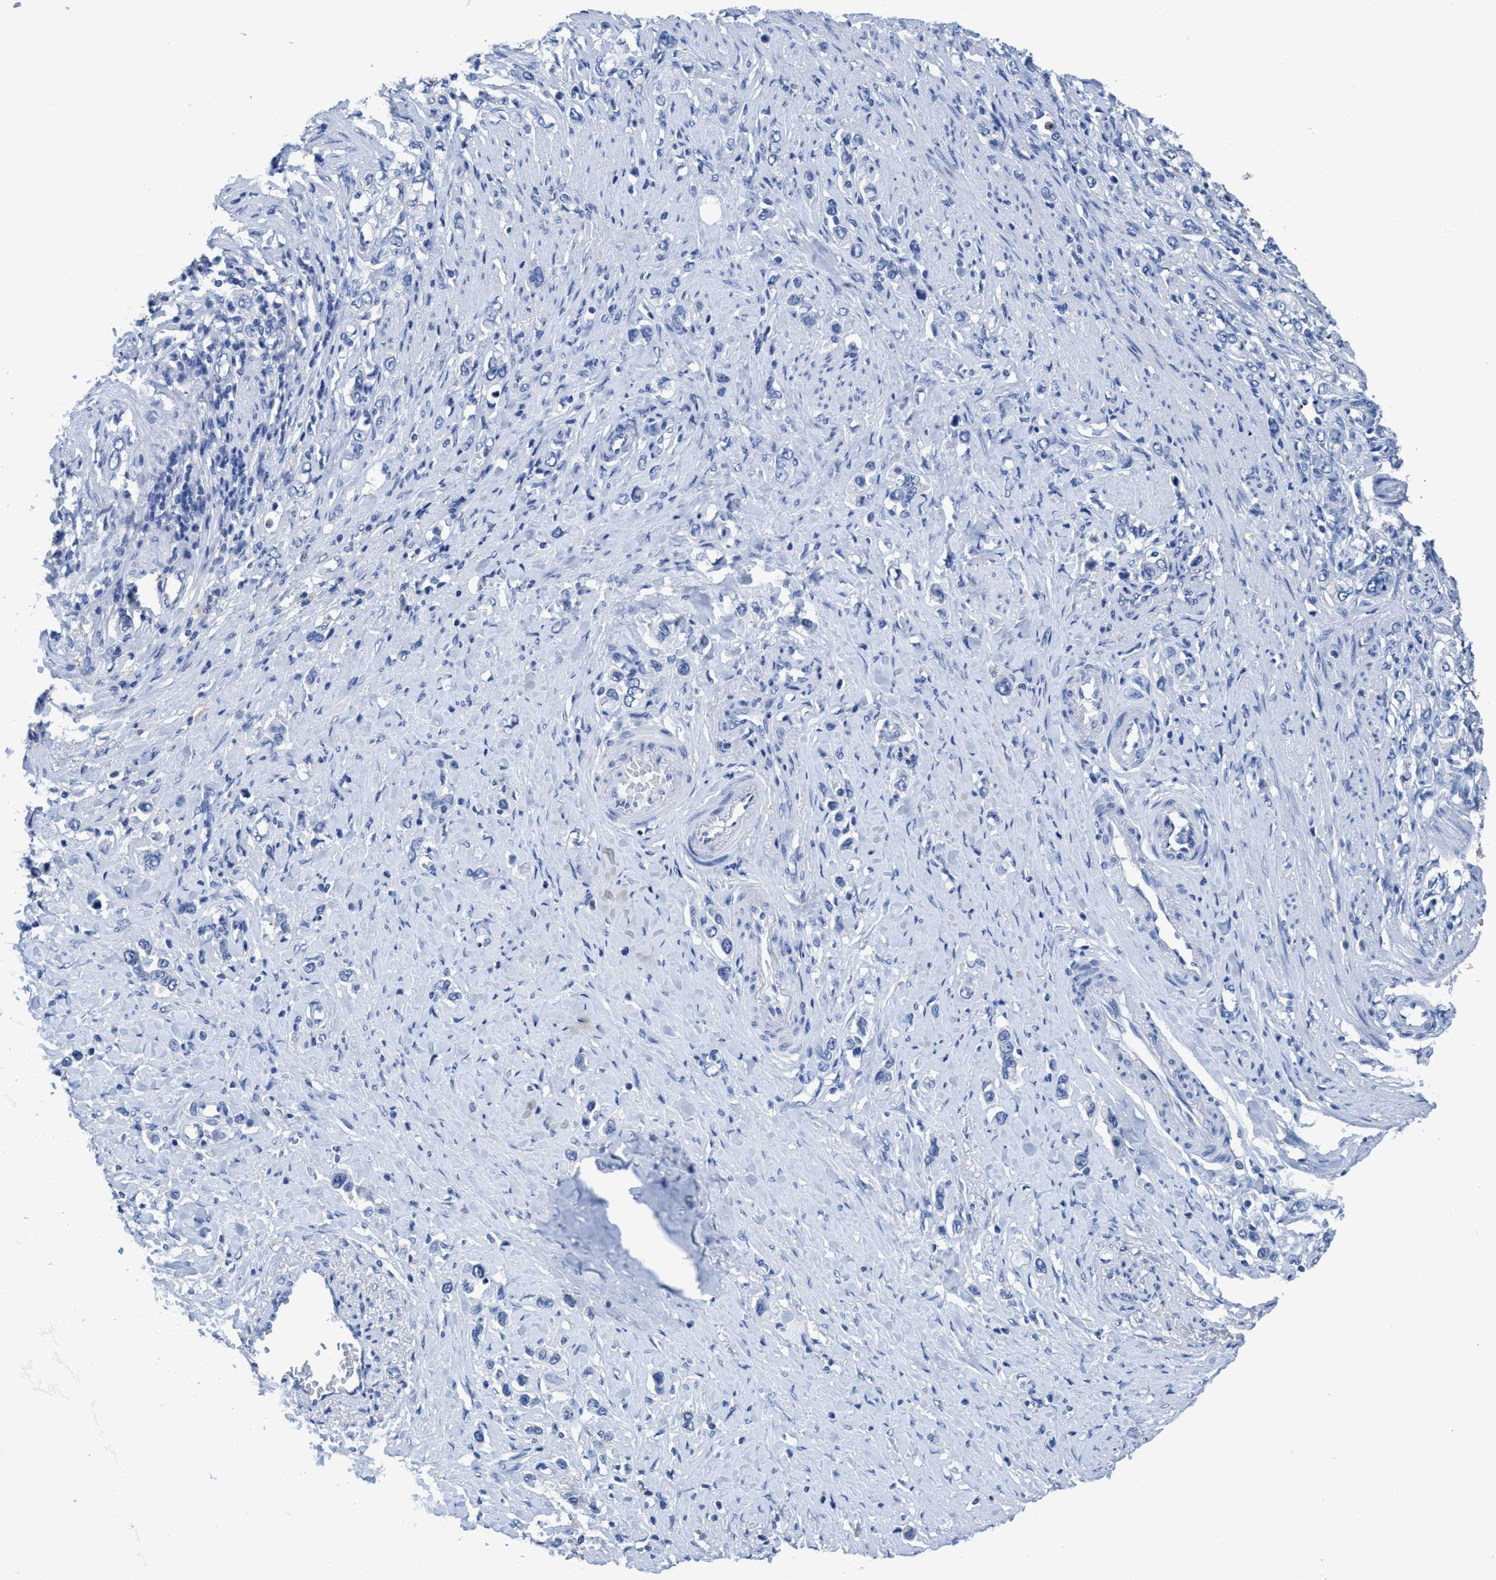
{"staining": {"intensity": "negative", "quantity": "none", "location": "none"}, "tissue": "stomach cancer", "cell_type": "Tumor cells", "image_type": "cancer", "snomed": [{"axis": "morphology", "description": "Adenocarcinoma, NOS"}, {"axis": "topography", "description": "Stomach"}], "caption": "The micrograph shows no staining of tumor cells in stomach cancer (adenocarcinoma). (Brightfield microscopy of DAB IHC at high magnification).", "gene": "DNAI1", "patient": {"sex": "female", "age": 65}}